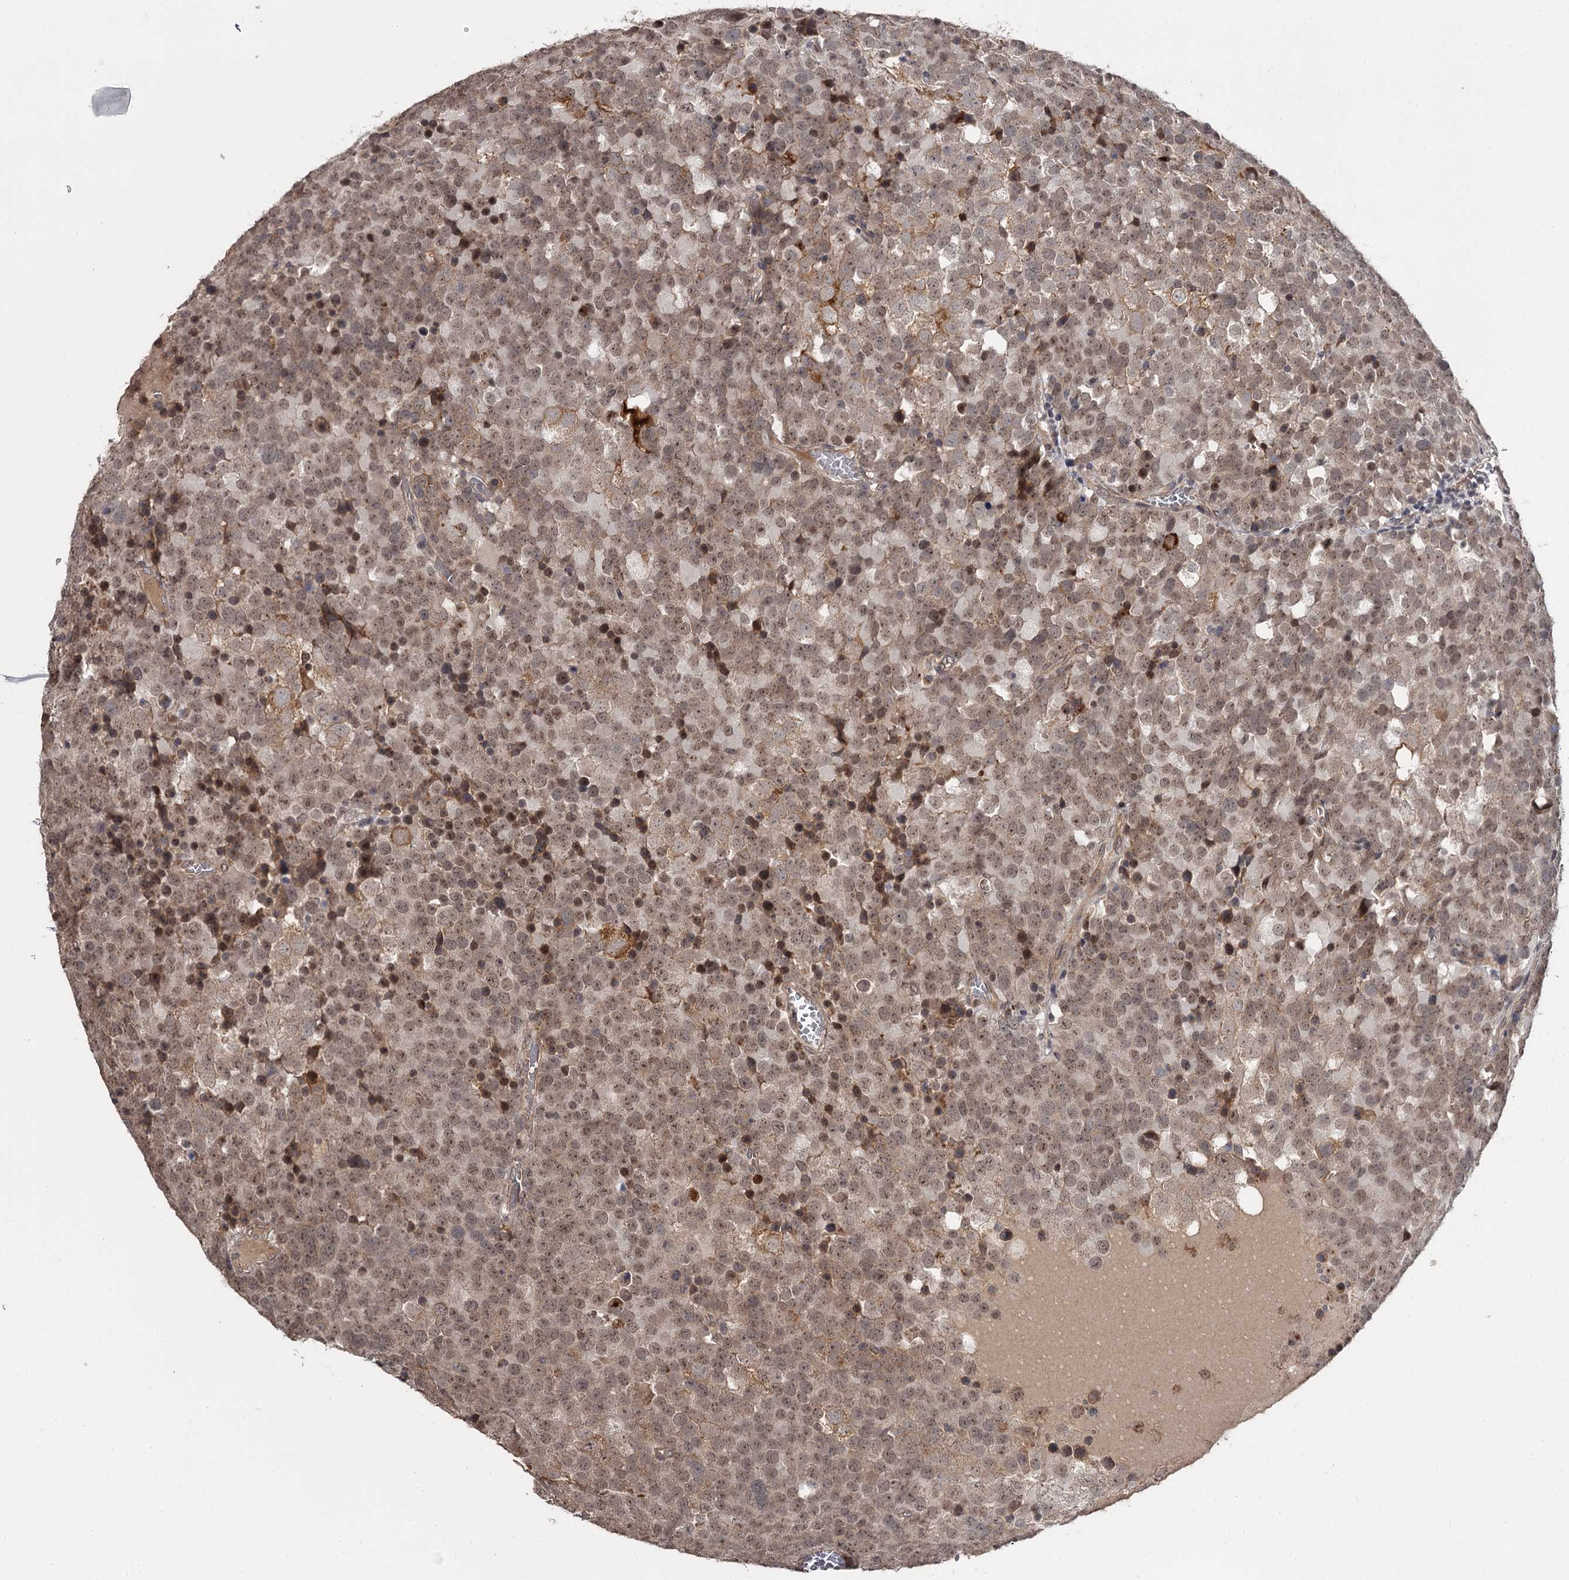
{"staining": {"intensity": "moderate", "quantity": "25%-75%", "location": "nuclear"}, "tissue": "testis cancer", "cell_type": "Tumor cells", "image_type": "cancer", "snomed": [{"axis": "morphology", "description": "Seminoma, NOS"}, {"axis": "topography", "description": "Testis"}], "caption": "An image of testis cancer stained for a protein reveals moderate nuclear brown staining in tumor cells. (IHC, brightfield microscopy, high magnification).", "gene": "CWF19L2", "patient": {"sex": "male", "age": 71}}